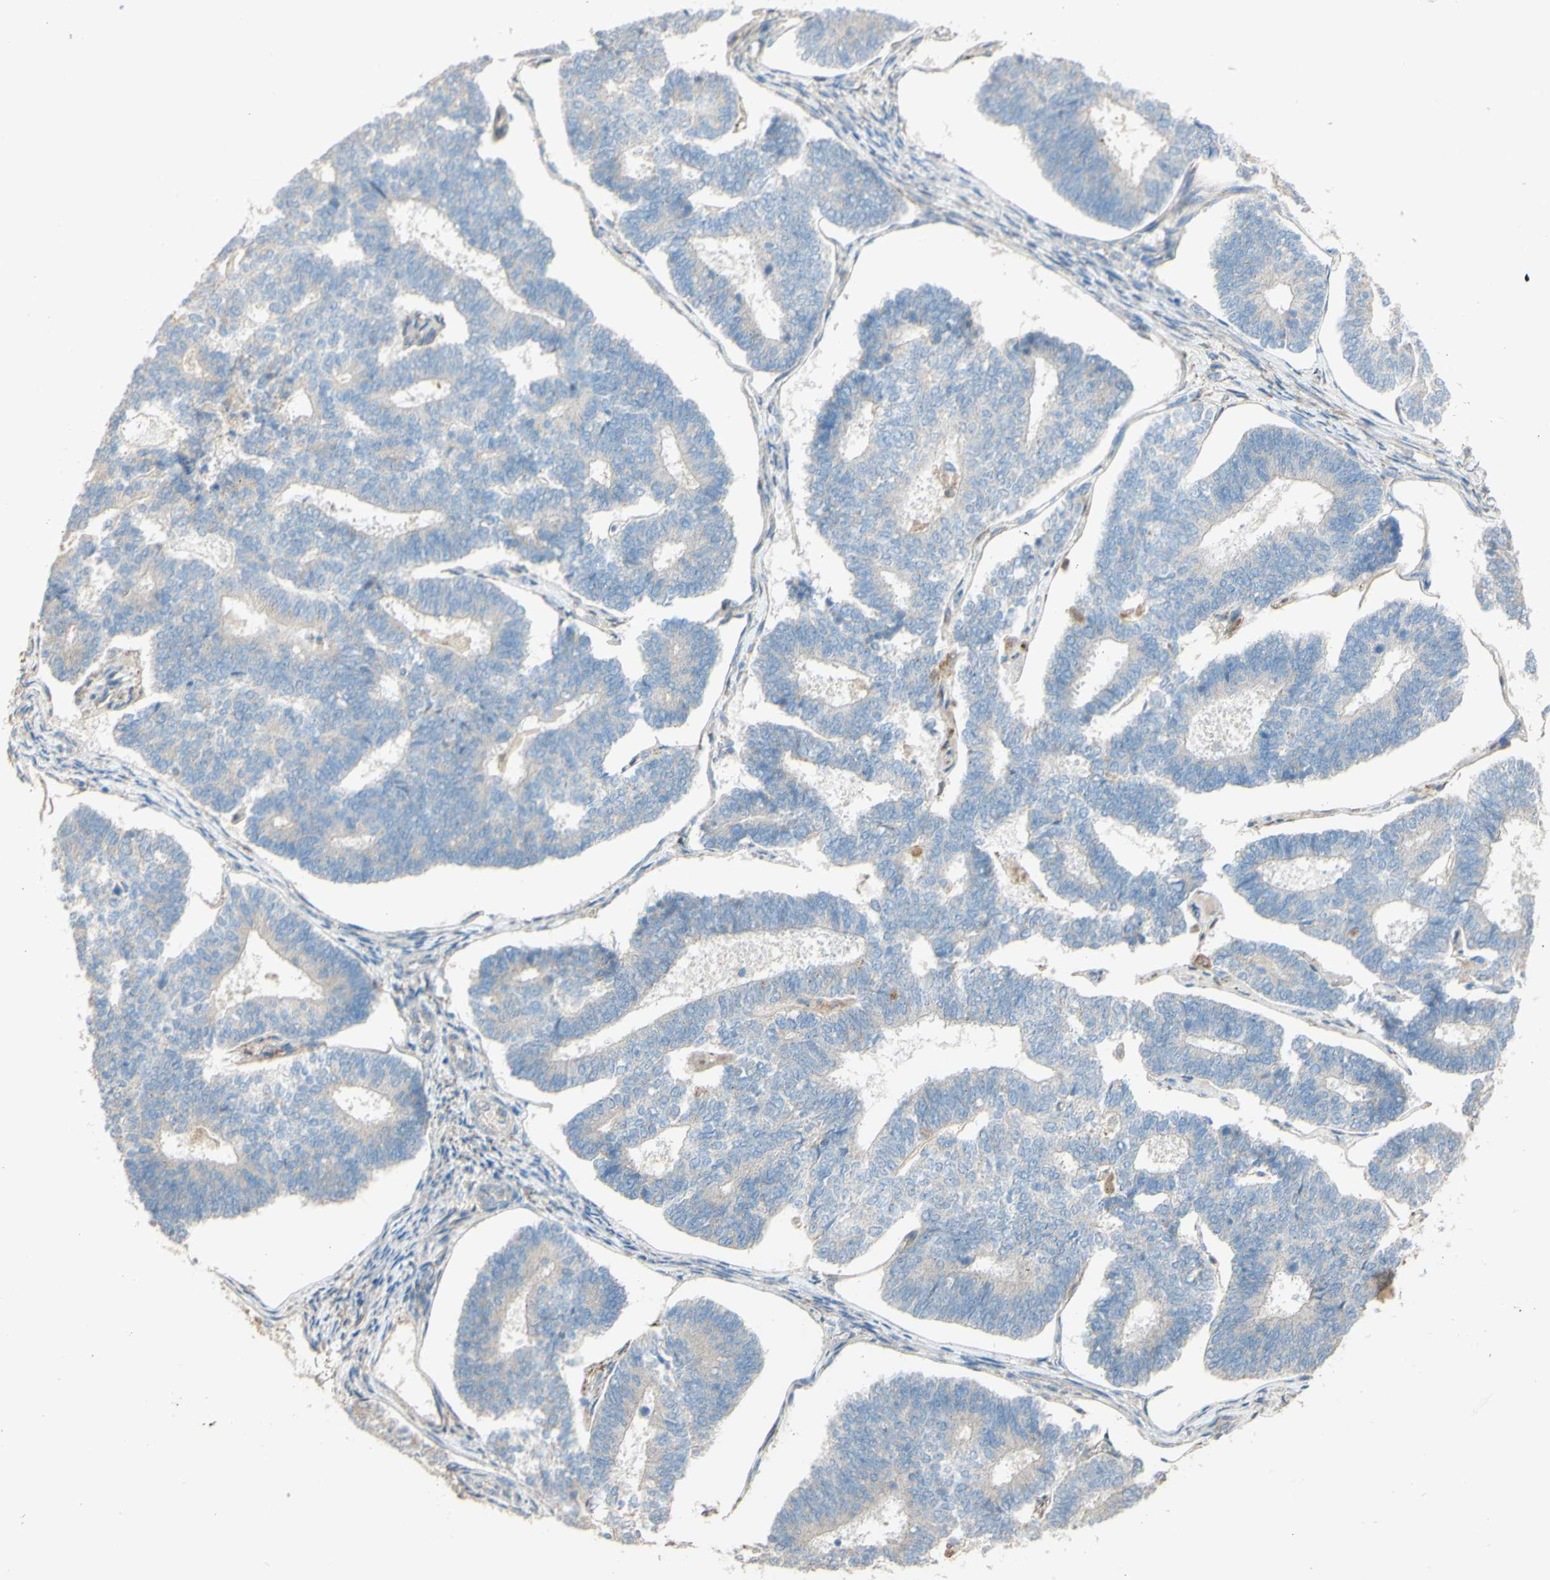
{"staining": {"intensity": "negative", "quantity": "none", "location": "none"}, "tissue": "endometrial cancer", "cell_type": "Tumor cells", "image_type": "cancer", "snomed": [{"axis": "morphology", "description": "Adenocarcinoma, NOS"}, {"axis": "topography", "description": "Endometrium"}], "caption": "IHC photomicrograph of endometrial adenocarcinoma stained for a protein (brown), which demonstrates no positivity in tumor cells.", "gene": "DKK3", "patient": {"sex": "female", "age": 70}}